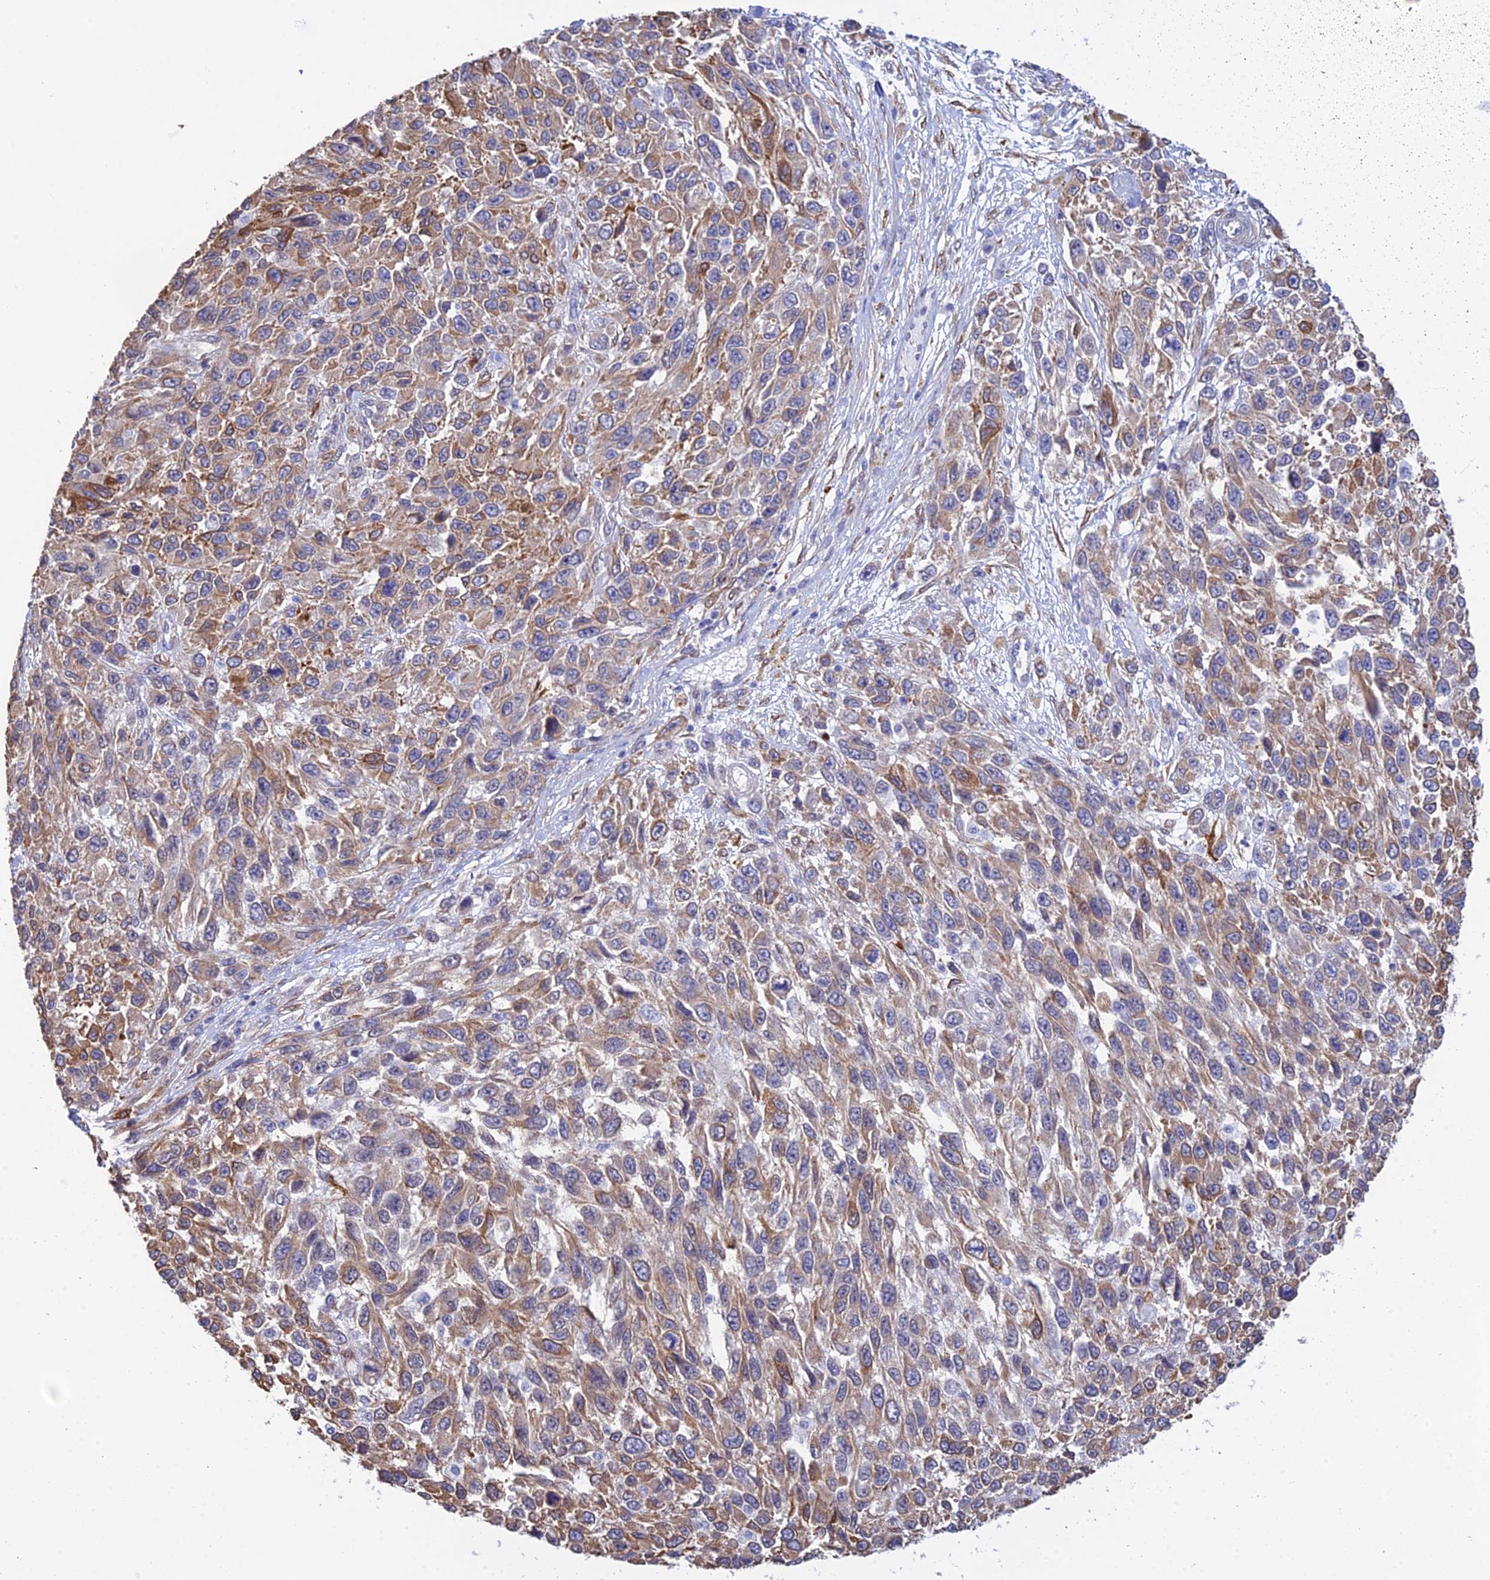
{"staining": {"intensity": "moderate", "quantity": ">75%", "location": "cytoplasmic/membranous"}, "tissue": "melanoma", "cell_type": "Tumor cells", "image_type": "cancer", "snomed": [{"axis": "morphology", "description": "Malignant melanoma, NOS"}, {"axis": "topography", "description": "Skin"}], "caption": "Melanoma stained with a brown dye reveals moderate cytoplasmic/membranous positive staining in about >75% of tumor cells.", "gene": "MXRA7", "patient": {"sex": "female", "age": 96}}